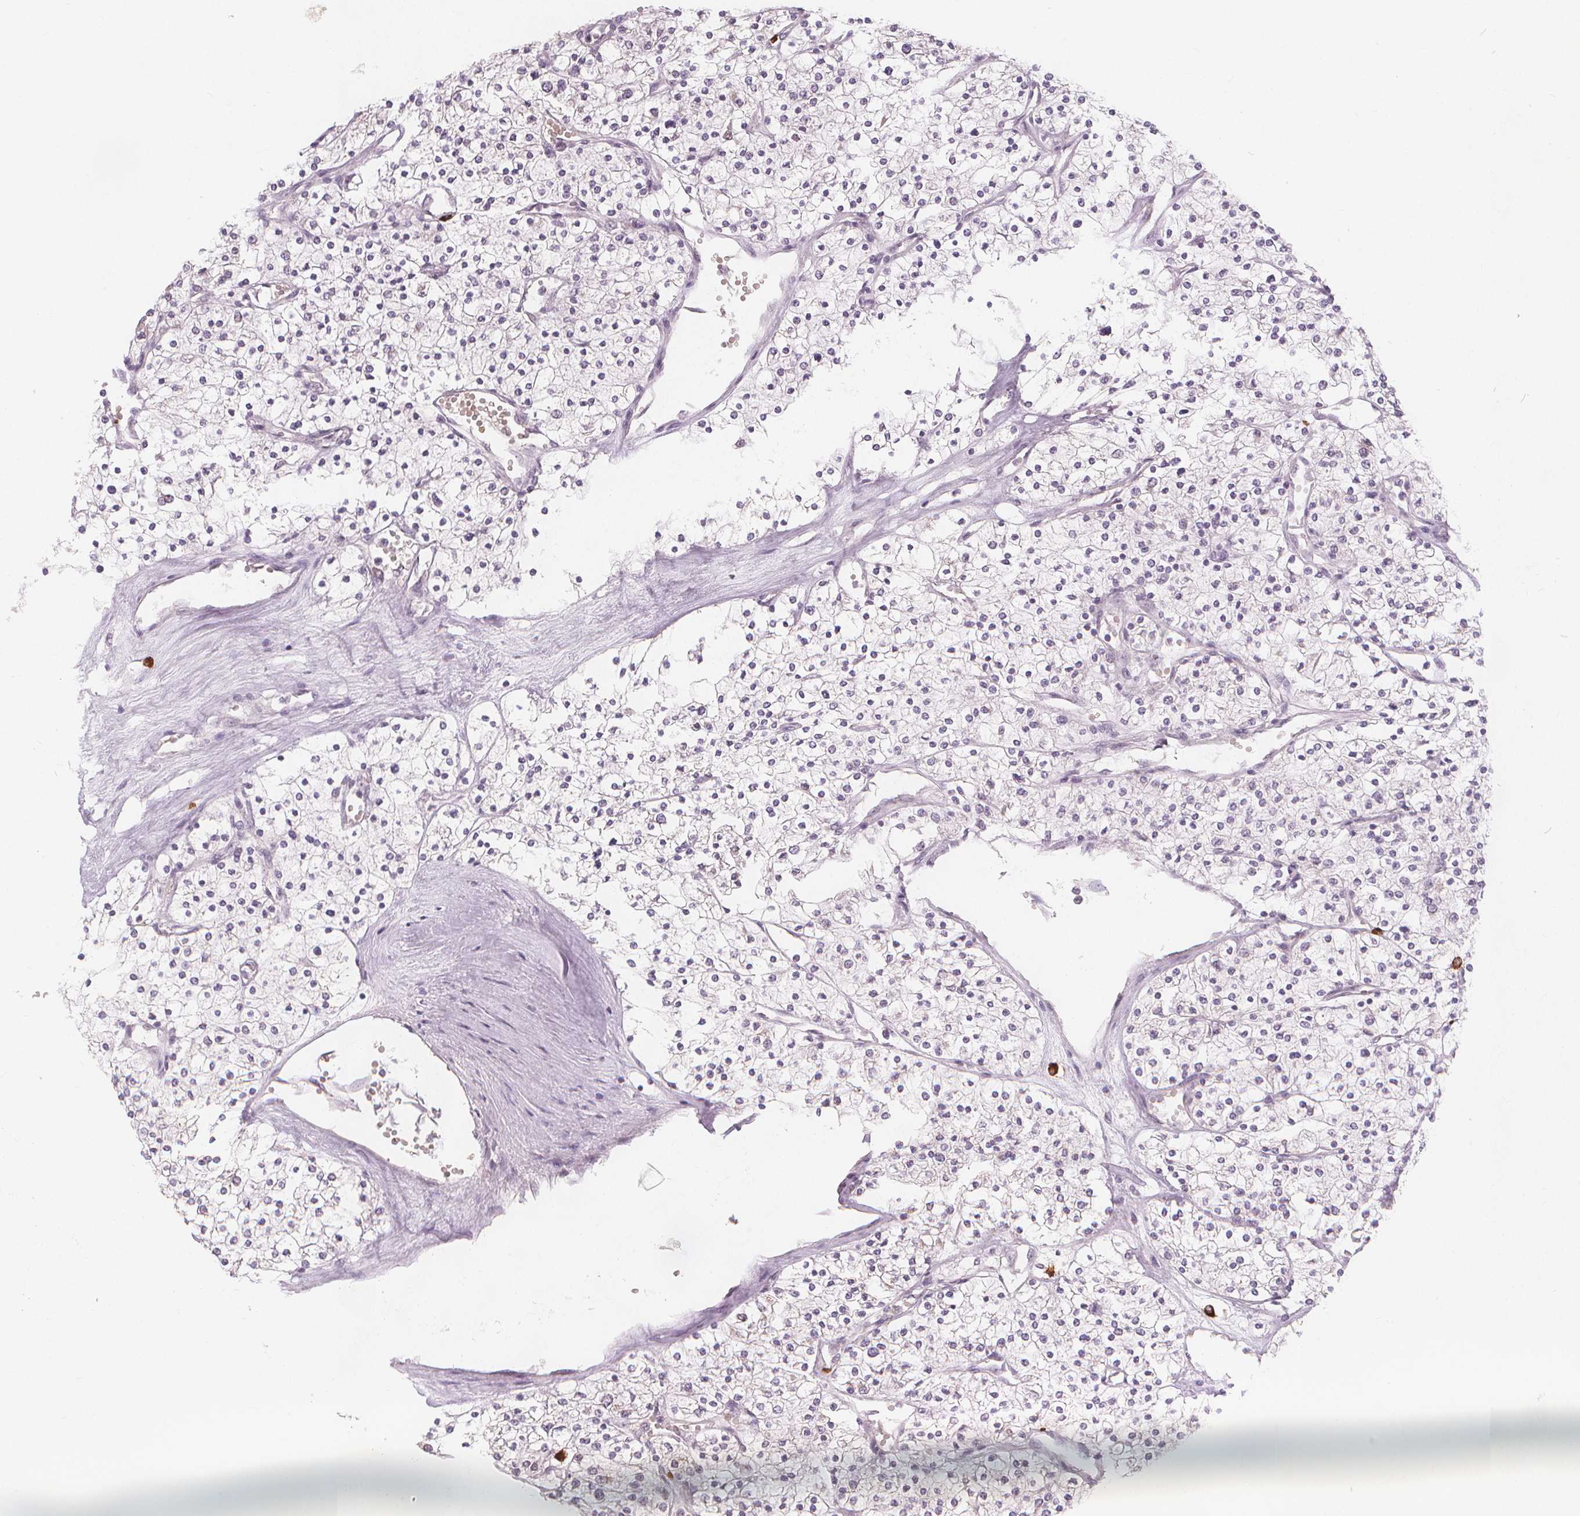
{"staining": {"intensity": "negative", "quantity": "none", "location": "none"}, "tissue": "renal cancer", "cell_type": "Tumor cells", "image_type": "cancer", "snomed": [{"axis": "morphology", "description": "Adenocarcinoma, NOS"}, {"axis": "topography", "description": "Kidney"}], "caption": "Adenocarcinoma (renal) was stained to show a protein in brown. There is no significant expression in tumor cells.", "gene": "TIPIN", "patient": {"sex": "male", "age": 80}}